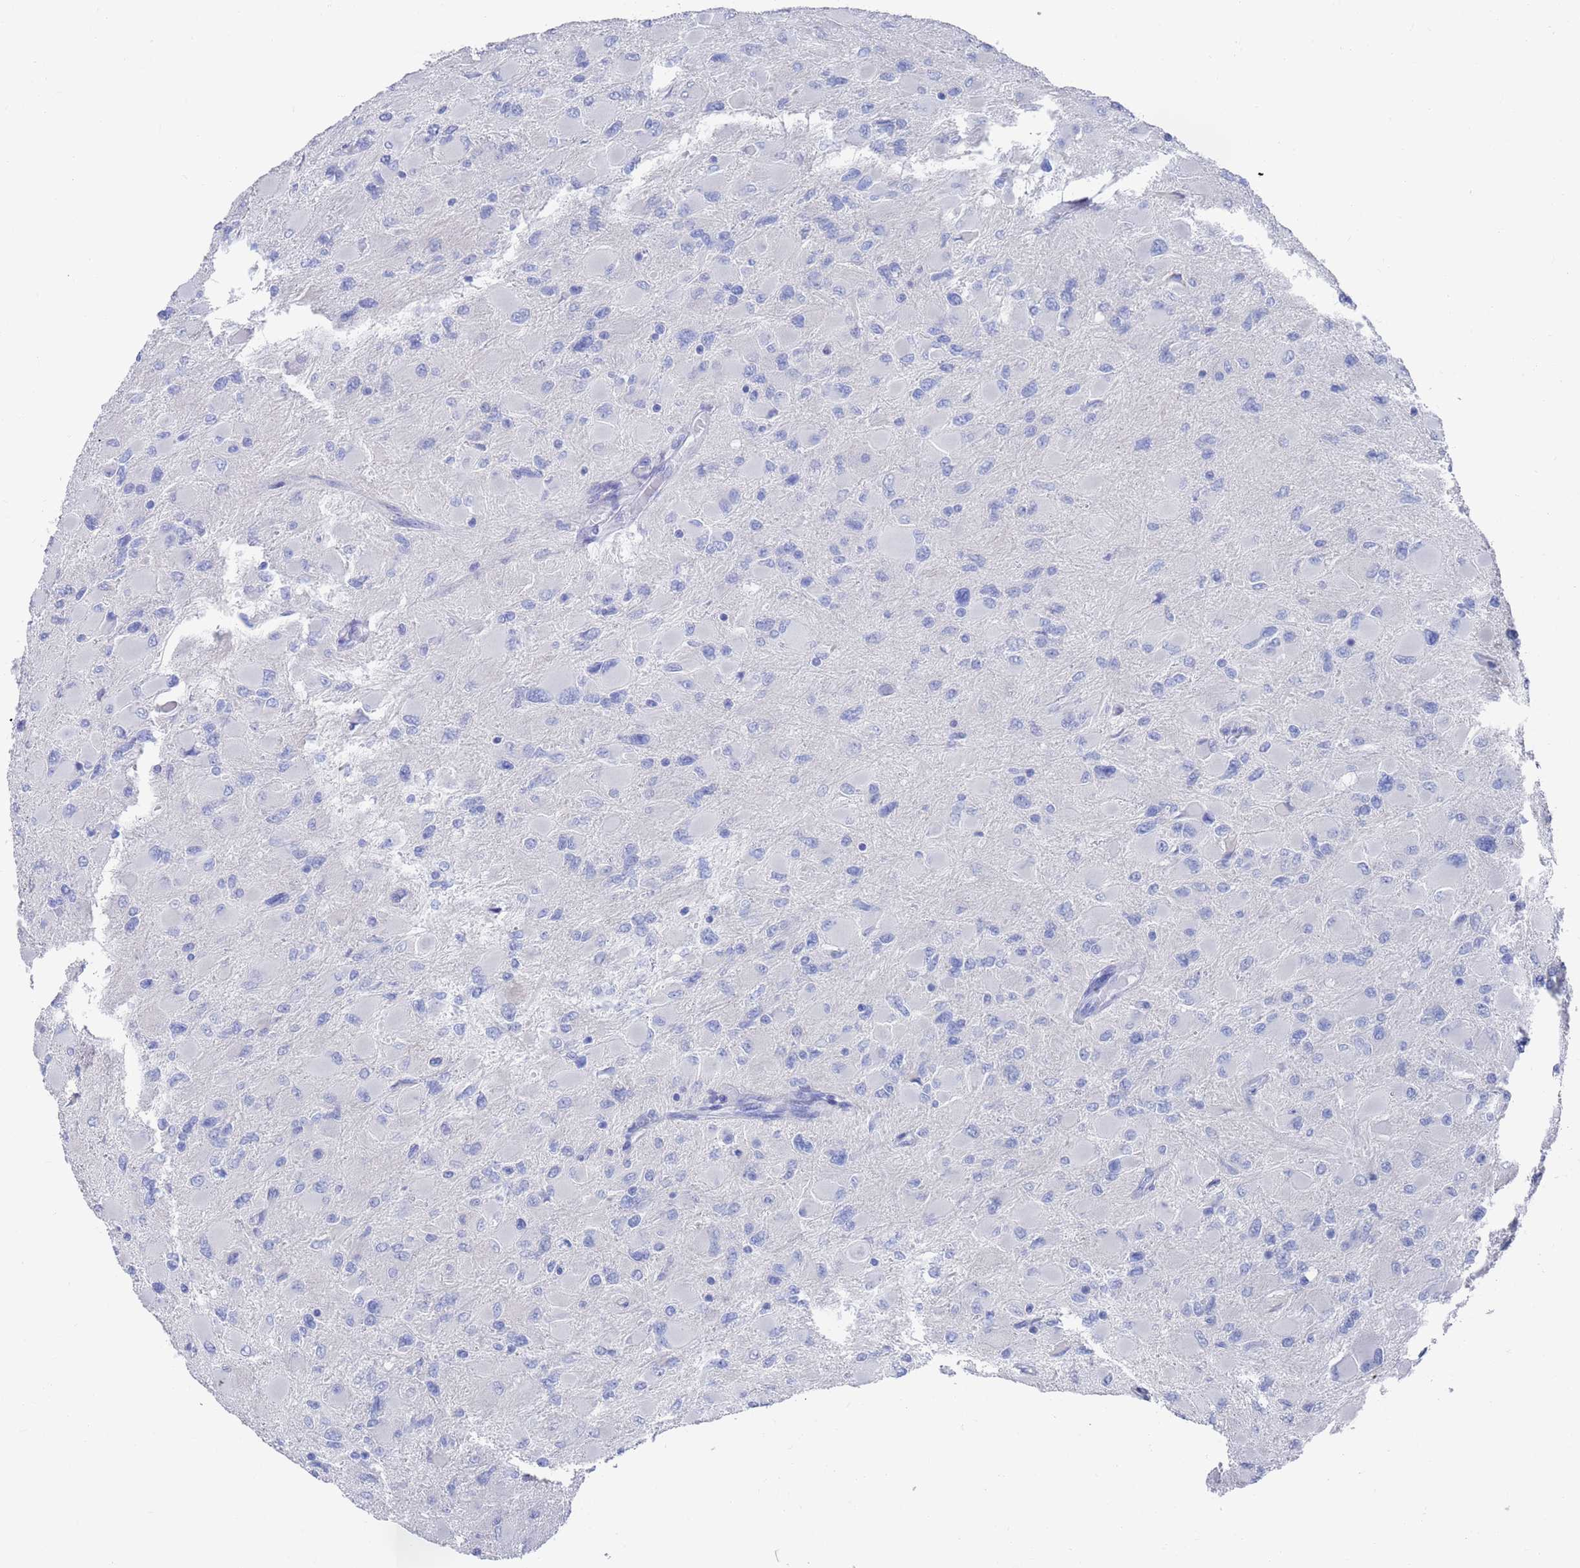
{"staining": {"intensity": "negative", "quantity": "none", "location": "none"}, "tissue": "glioma", "cell_type": "Tumor cells", "image_type": "cancer", "snomed": [{"axis": "morphology", "description": "Glioma, malignant, High grade"}, {"axis": "topography", "description": "Cerebral cortex"}], "caption": "The photomicrograph exhibits no significant expression in tumor cells of glioma. Brightfield microscopy of immunohistochemistry stained with DAB (brown) and hematoxylin (blue), captured at high magnification.", "gene": "MTMR2", "patient": {"sex": "female", "age": 36}}